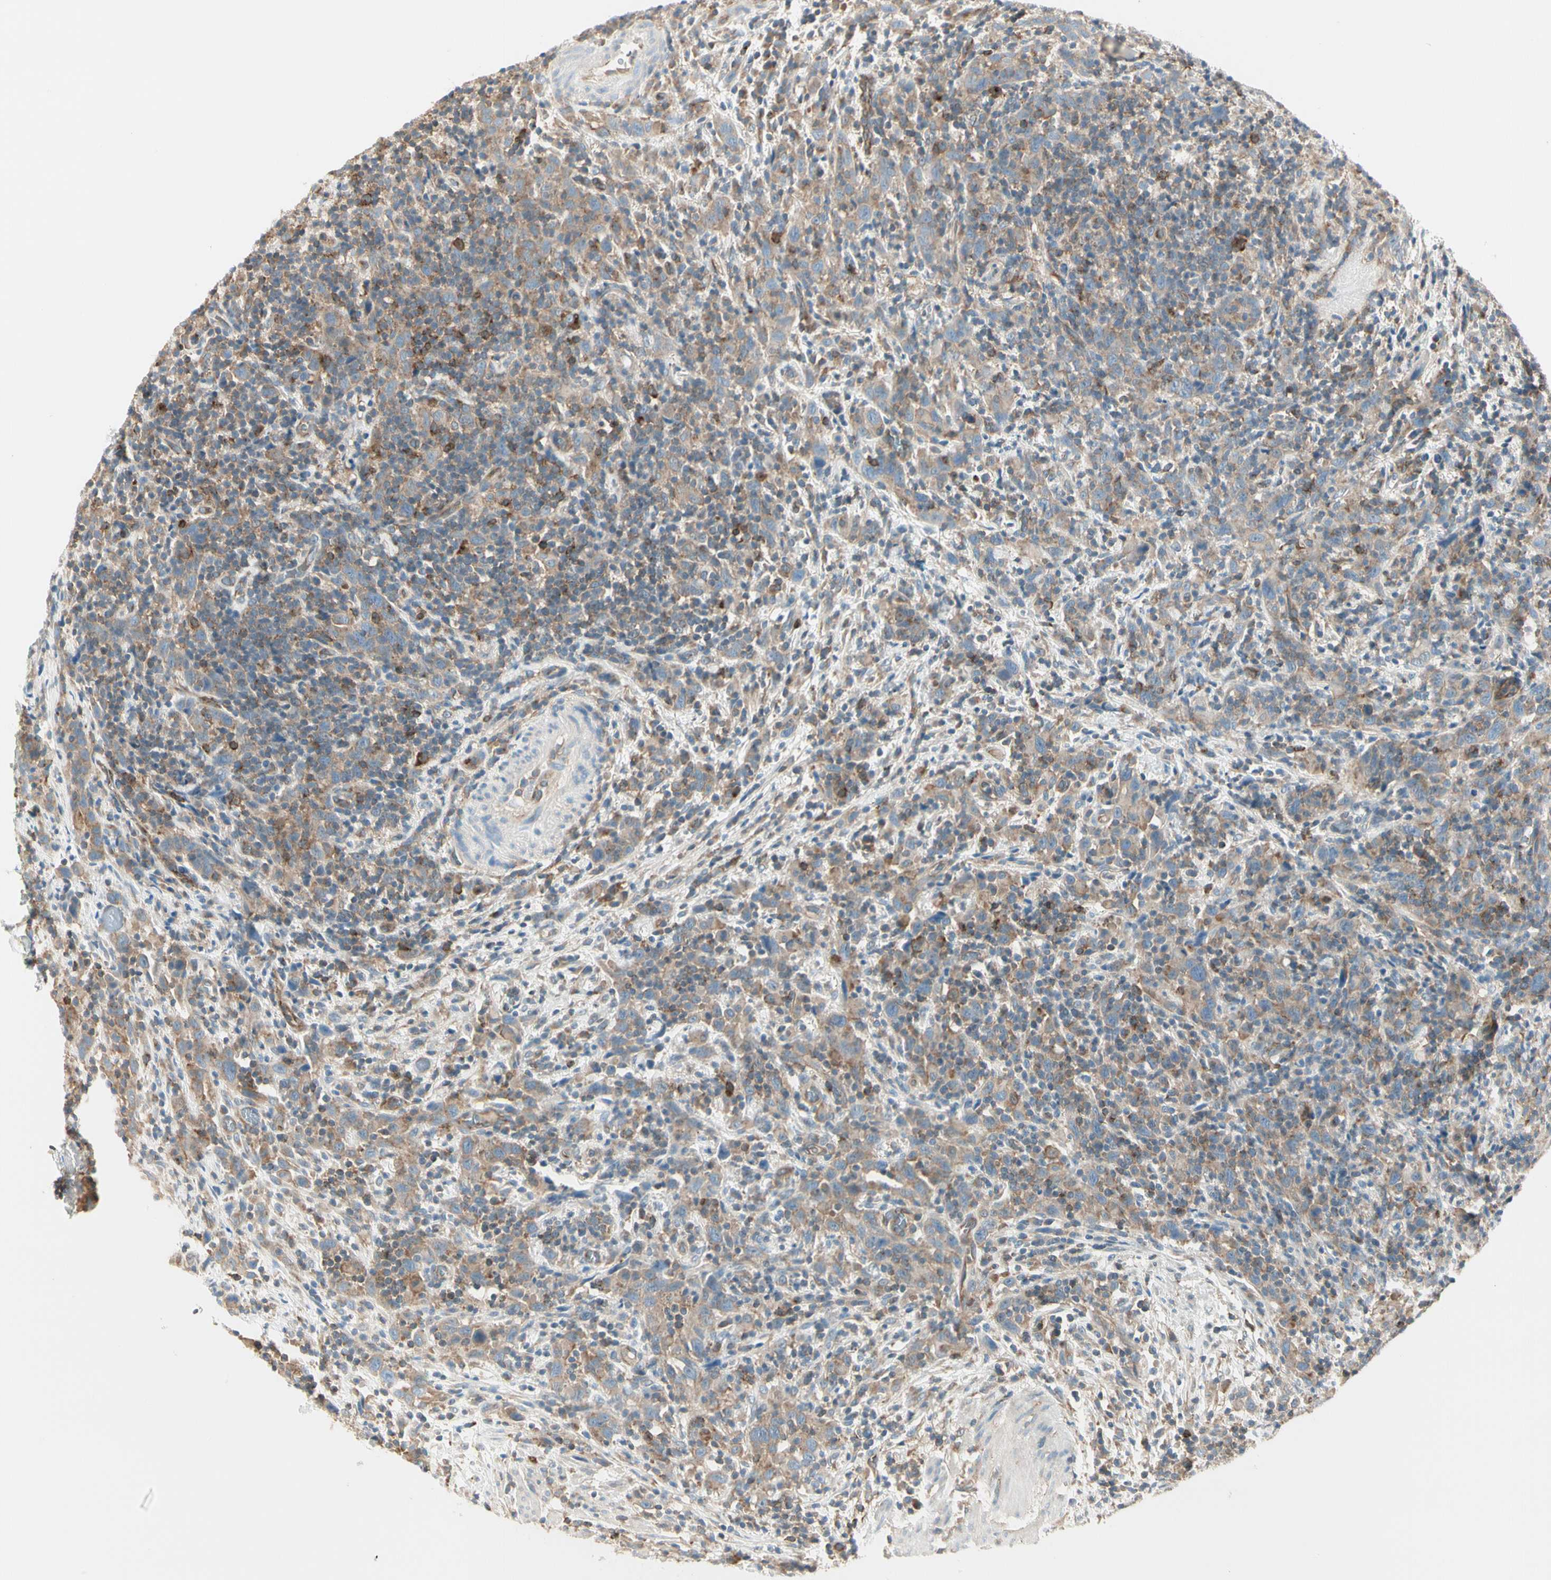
{"staining": {"intensity": "weak", "quantity": ">75%", "location": "cytoplasmic/membranous"}, "tissue": "urothelial cancer", "cell_type": "Tumor cells", "image_type": "cancer", "snomed": [{"axis": "morphology", "description": "Urothelial carcinoma, High grade"}, {"axis": "topography", "description": "Urinary bladder"}], "caption": "Human urothelial cancer stained with a protein marker reveals weak staining in tumor cells.", "gene": "AGFG1", "patient": {"sex": "male", "age": 61}}